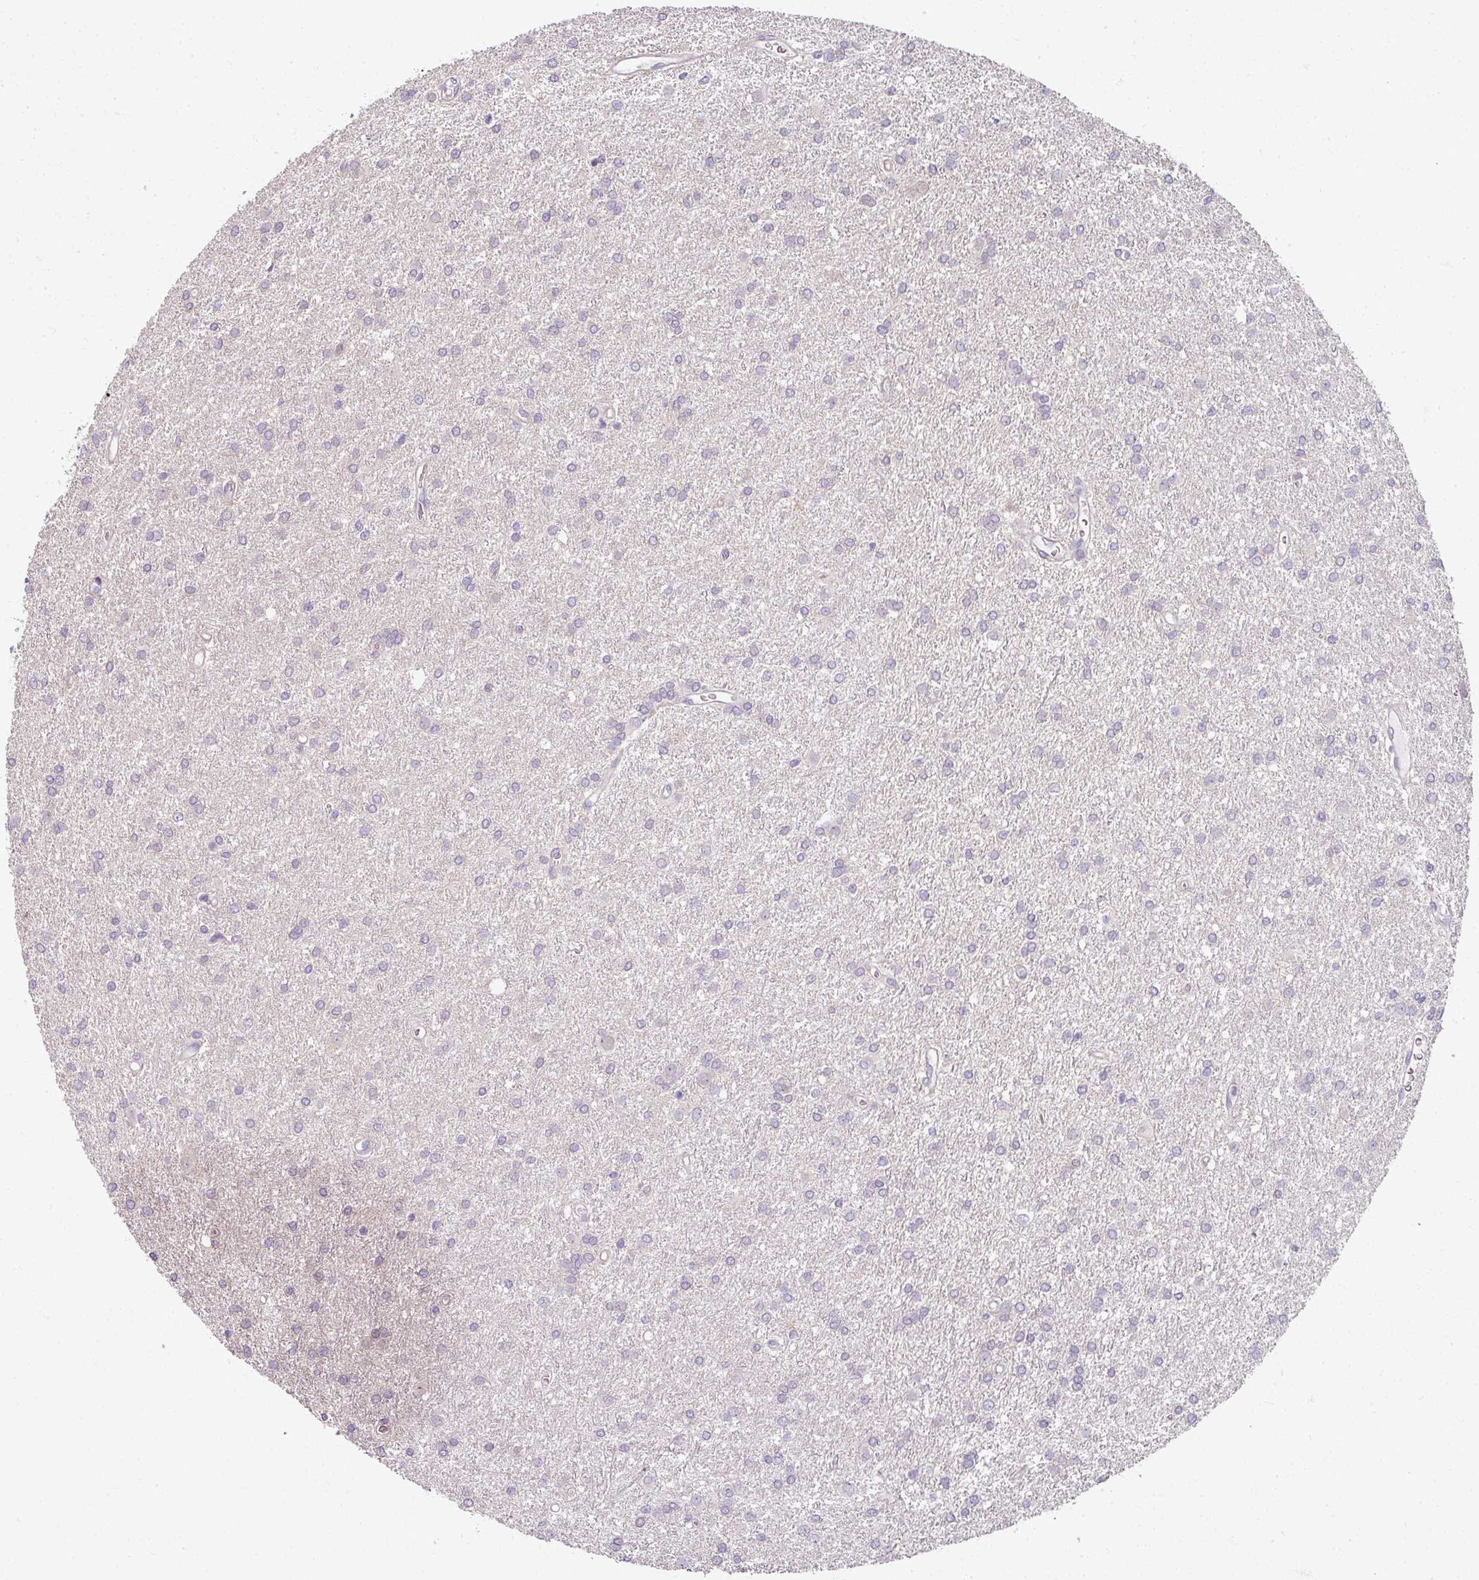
{"staining": {"intensity": "negative", "quantity": "none", "location": "none"}, "tissue": "glioma", "cell_type": "Tumor cells", "image_type": "cancer", "snomed": [{"axis": "morphology", "description": "Glioma, malignant, High grade"}, {"axis": "topography", "description": "Brain"}], "caption": "Immunohistochemical staining of glioma reveals no significant staining in tumor cells.", "gene": "MYMK", "patient": {"sex": "female", "age": 50}}